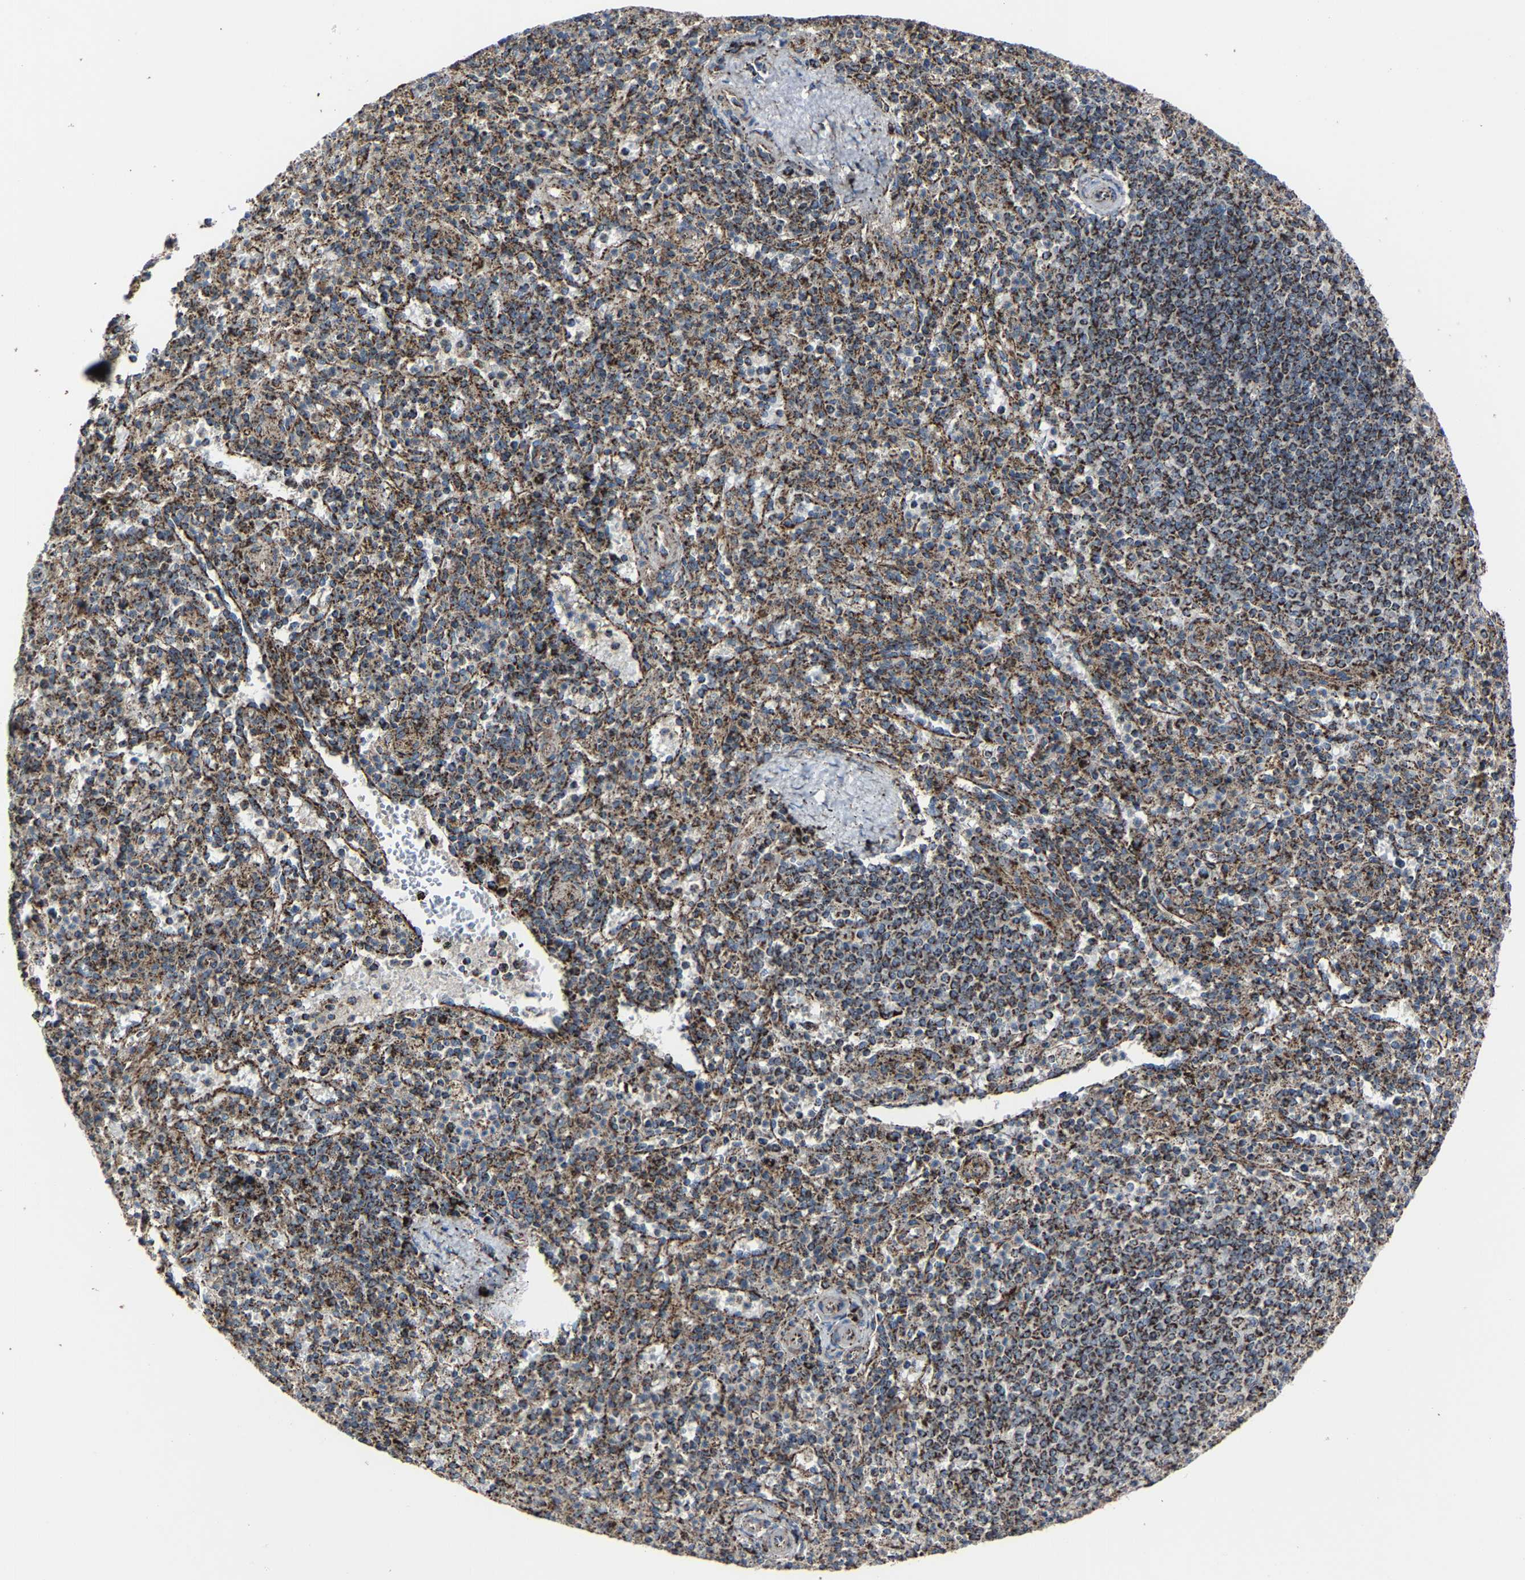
{"staining": {"intensity": "strong", "quantity": "25%-75%", "location": "cytoplasmic/membranous"}, "tissue": "spleen", "cell_type": "Cells in red pulp", "image_type": "normal", "snomed": [{"axis": "morphology", "description": "Normal tissue, NOS"}, {"axis": "topography", "description": "Spleen"}], "caption": "IHC photomicrograph of unremarkable spleen: human spleen stained using immunohistochemistry exhibits high levels of strong protein expression localized specifically in the cytoplasmic/membranous of cells in red pulp, appearing as a cytoplasmic/membranous brown color.", "gene": "NDUFV3", "patient": {"sex": "male", "age": 72}}